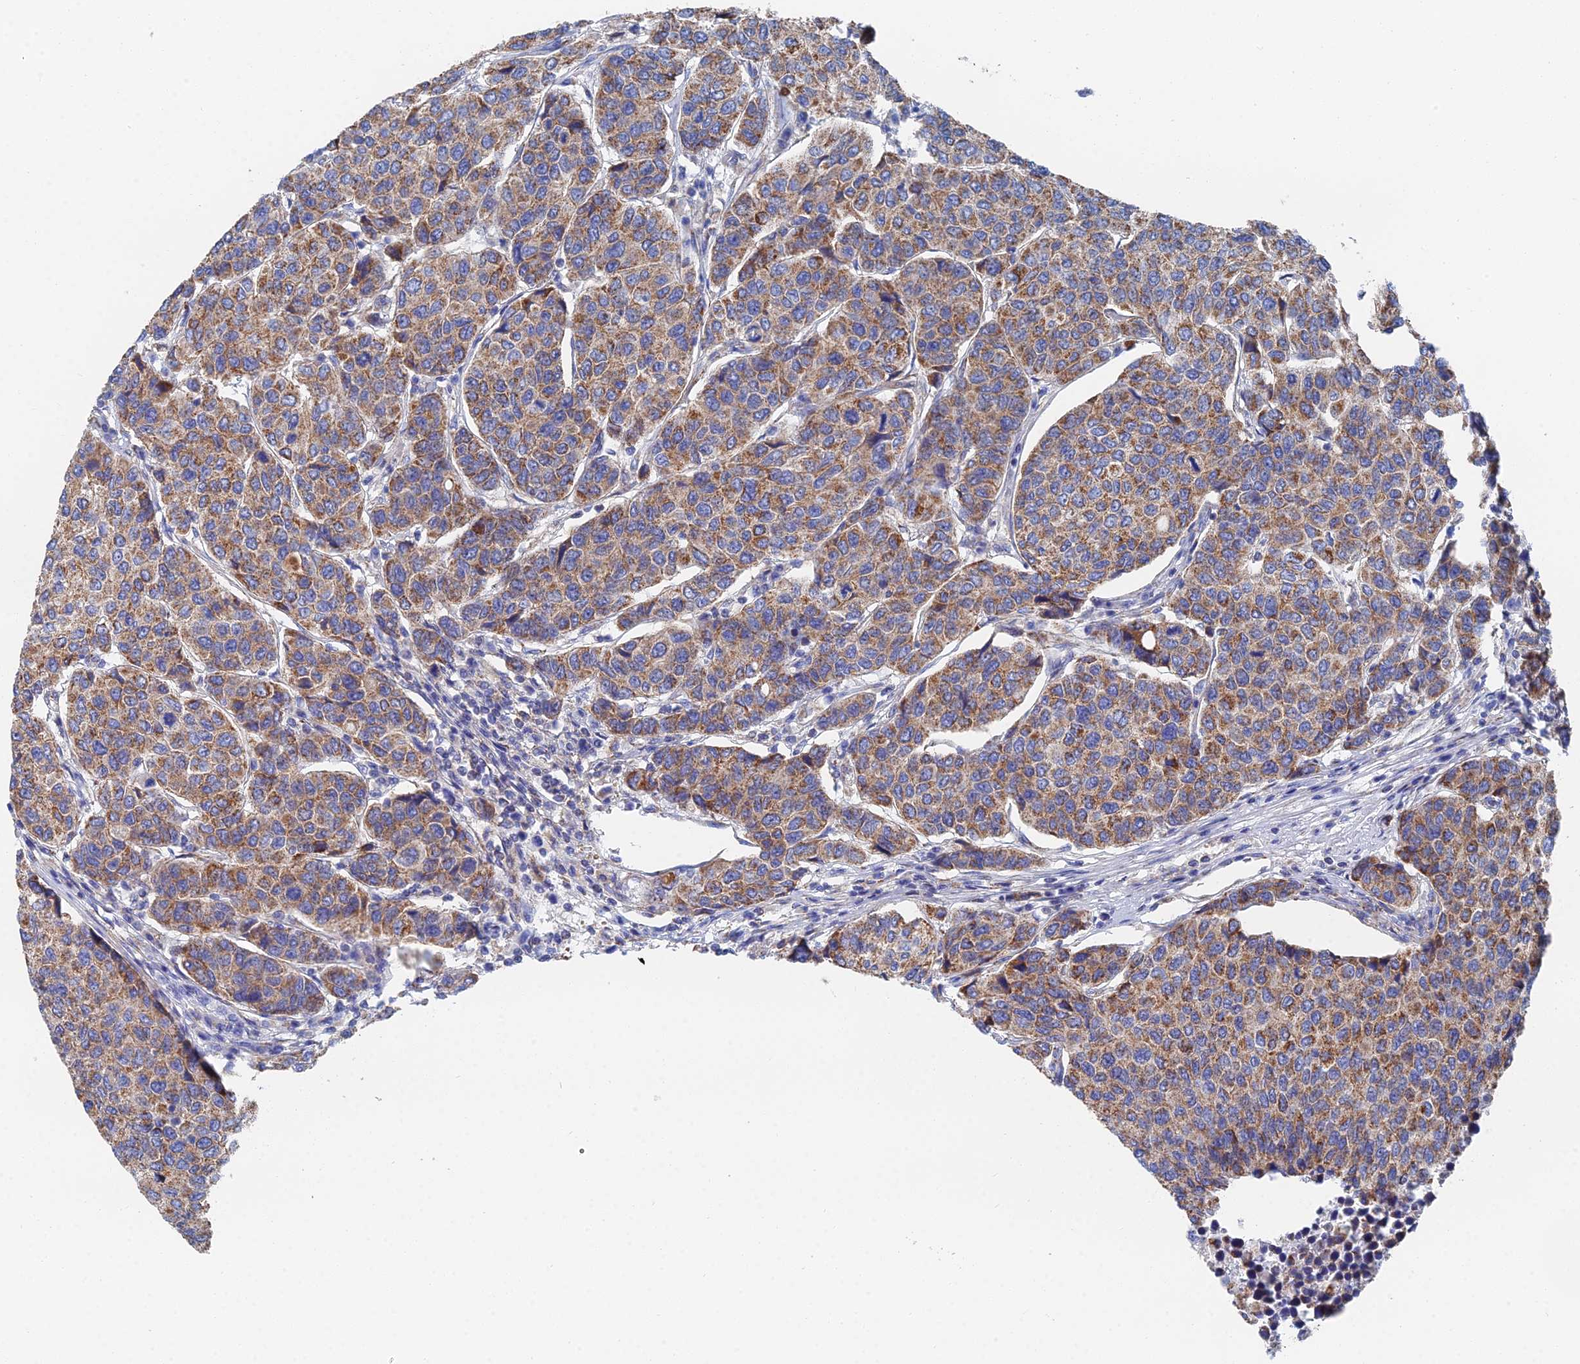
{"staining": {"intensity": "moderate", "quantity": ">75%", "location": "cytoplasmic/membranous"}, "tissue": "breast cancer", "cell_type": "Tumor cells", "image_type": "cancer", "snomed": [{"axis": "morphology", "description": "Duct carcinoma"}, {"axis": "topography", "description": "Breast"}], "caption": "Brown immunohistochemical staining in human breast intraductal carcinoma exhibits moderate cytoplasmic/membranous positivity in about >75% of tumor cells. The protein of interest is stained brown, and the nuclei are stained in blue (DAB (3,3'-diaminobenzidine) IHC with brightfield microscopy, high magnification).", "gene": "IFT80", "patient": {"sex": "female", "age": 55}}